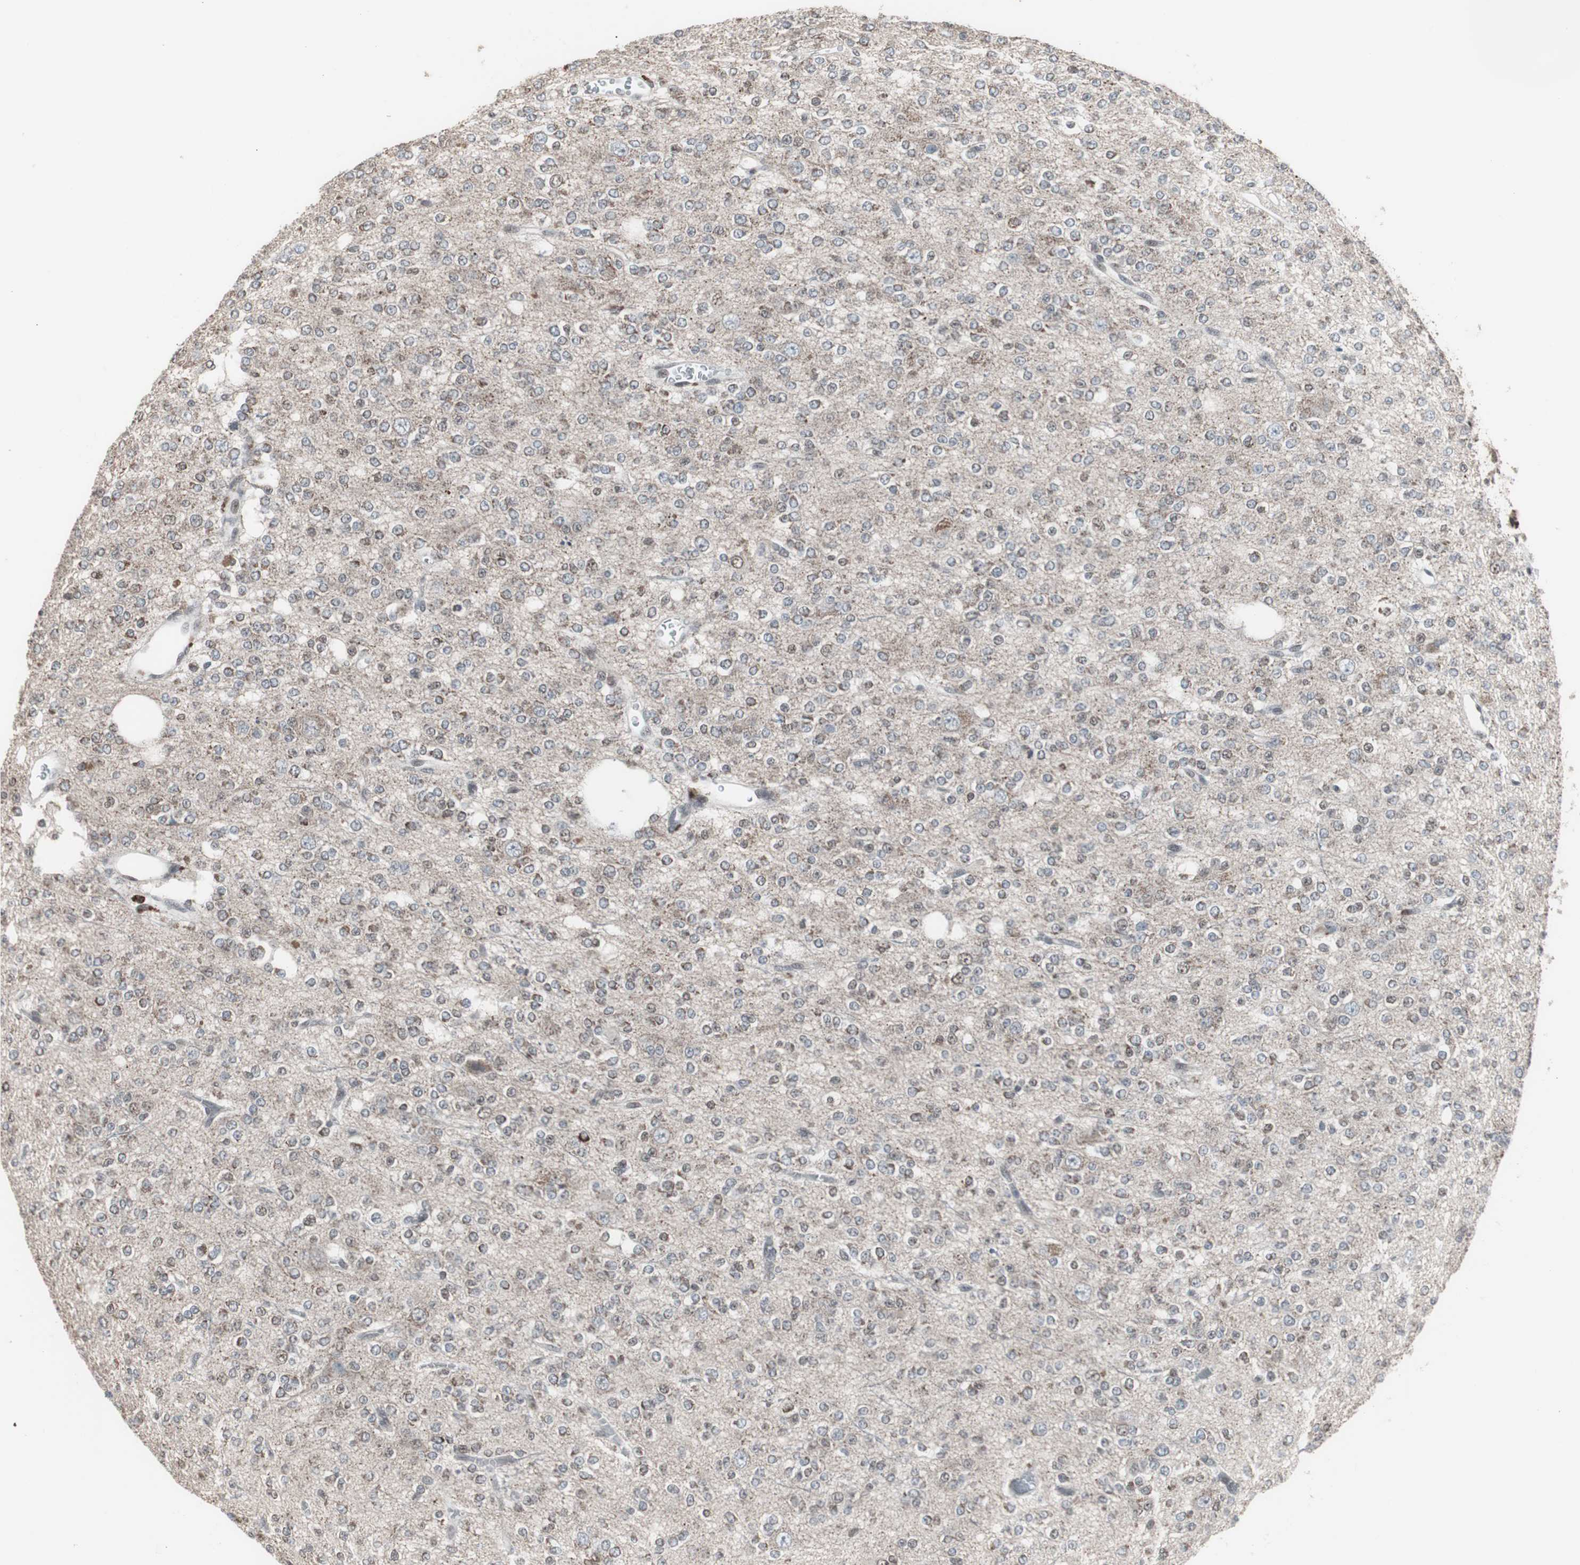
{"staining": {"intensity": "weak", "quantity": "25%-75%", "location": "cytoplasmic/membranous,nuclear"}, "tissue": "glioma", "cell_type": "Tumor cells", "image_type": "cancer", "snomed": [{"axis": "morphology", "description": "Glioma, malignant, Low grade"}, {"axis": "topography", "description": "Brain"}], "caption": "Human malignant low-grade glioma stained with a brown dye reveals weak cytoplasmic/membranous and nuclear positive positivity in about 25%-75% of tumor cells.", "gene": "RXRA", "patient": {"sex": "male", "age": 38}}